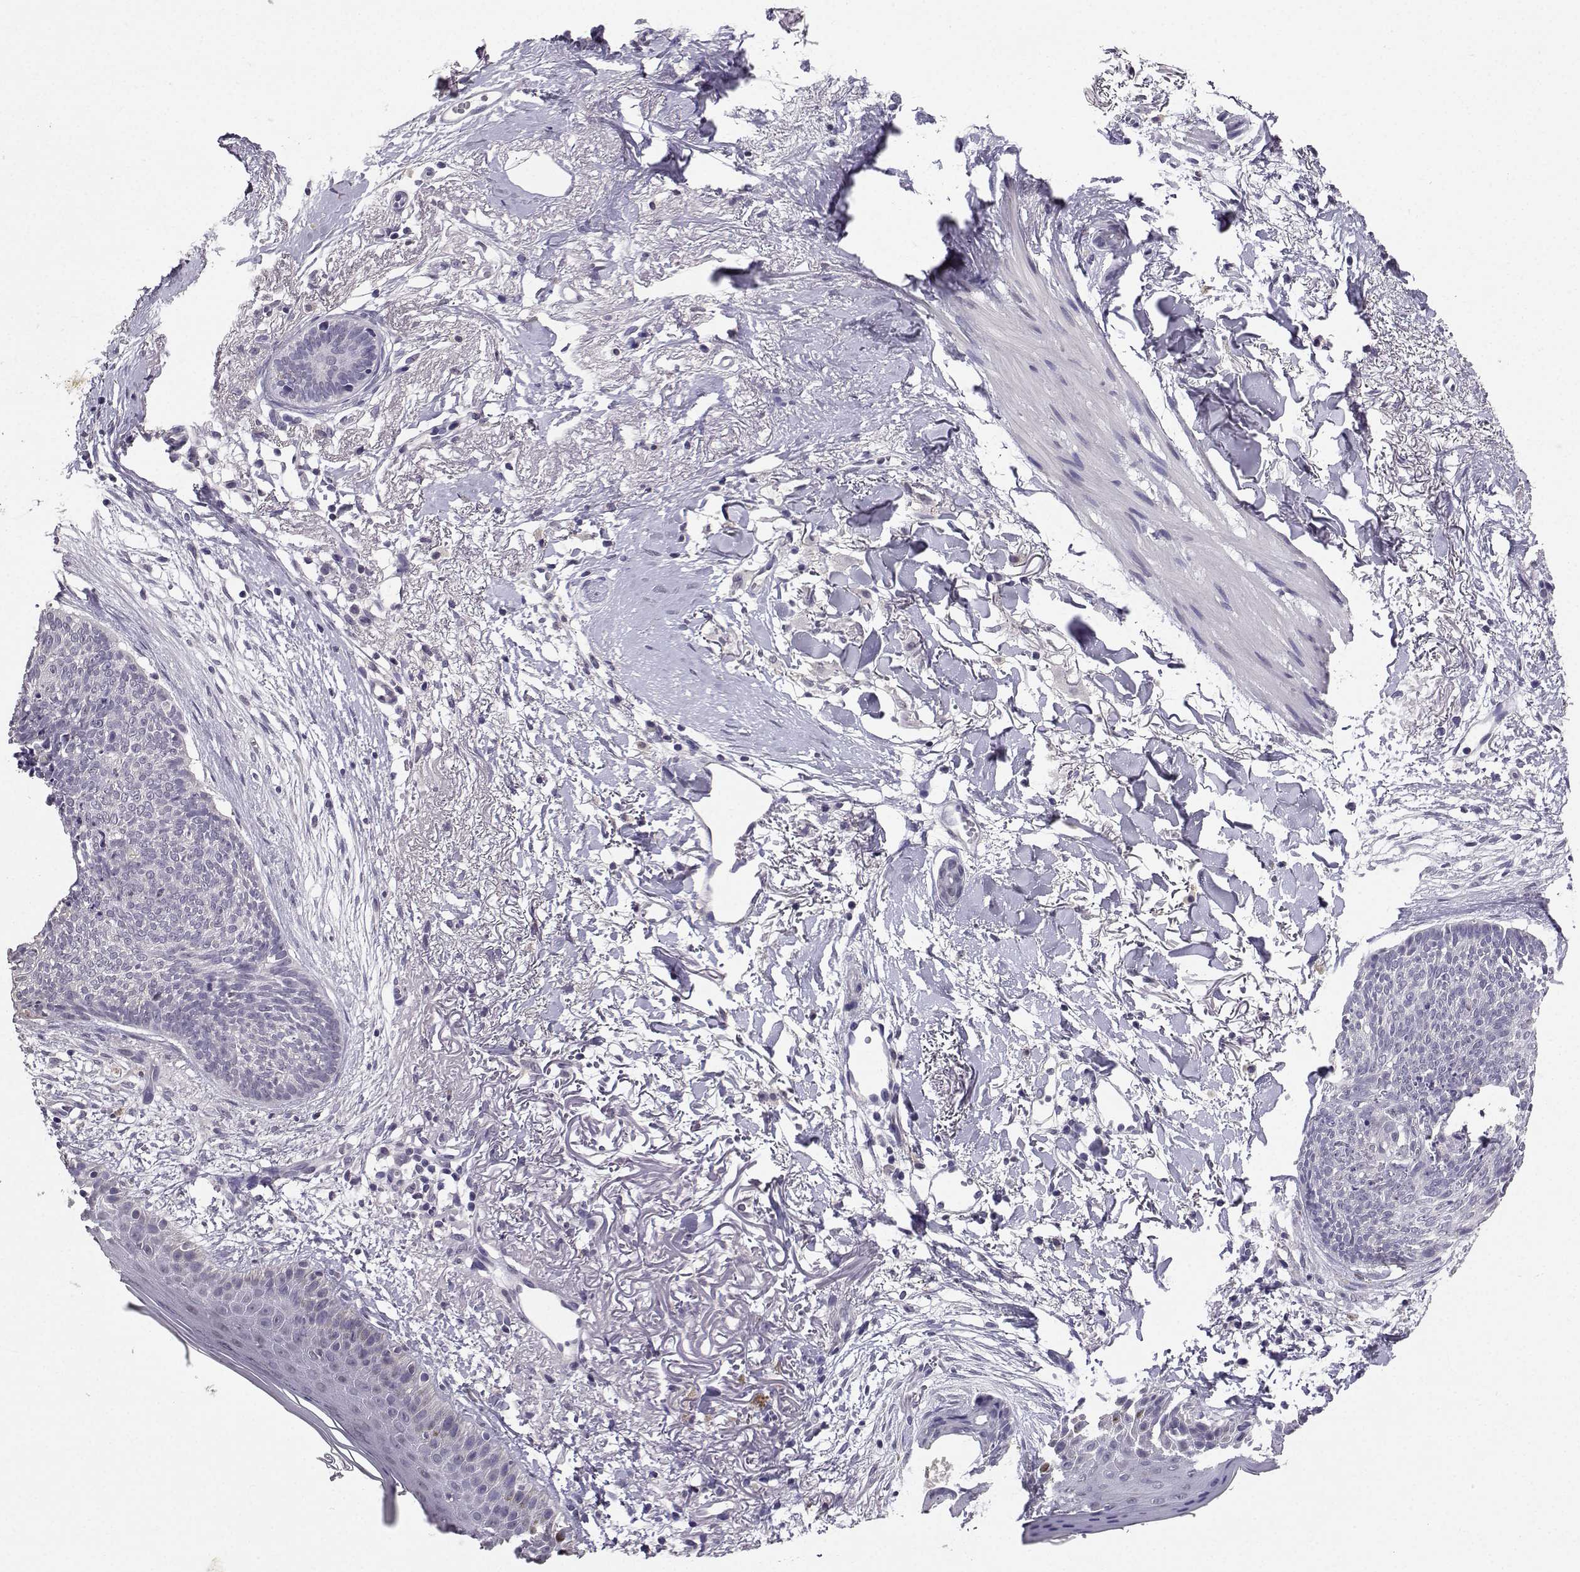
{"staining": {"intensity": "negative", "quantity": "none", "location": "none"}, "tissue": "skin cancer", "cell_type": "Tumor cells", "image_type": "cancer", "snomed": [{"axis": "morphology", "description": "Normal tissue, NOS"}, {"axis": "morphology", "description": "Basal cell carcinoma"}, {"axis": "topography", "description": "Skin"}], "caption": "Immunohistochemistry image of human skin basal cell carcinoma stained for a protein (brown), which displays no staining in tumor cells.", "gene": "SPAG11B", "patient": {"sex": "male", "age": 84}}